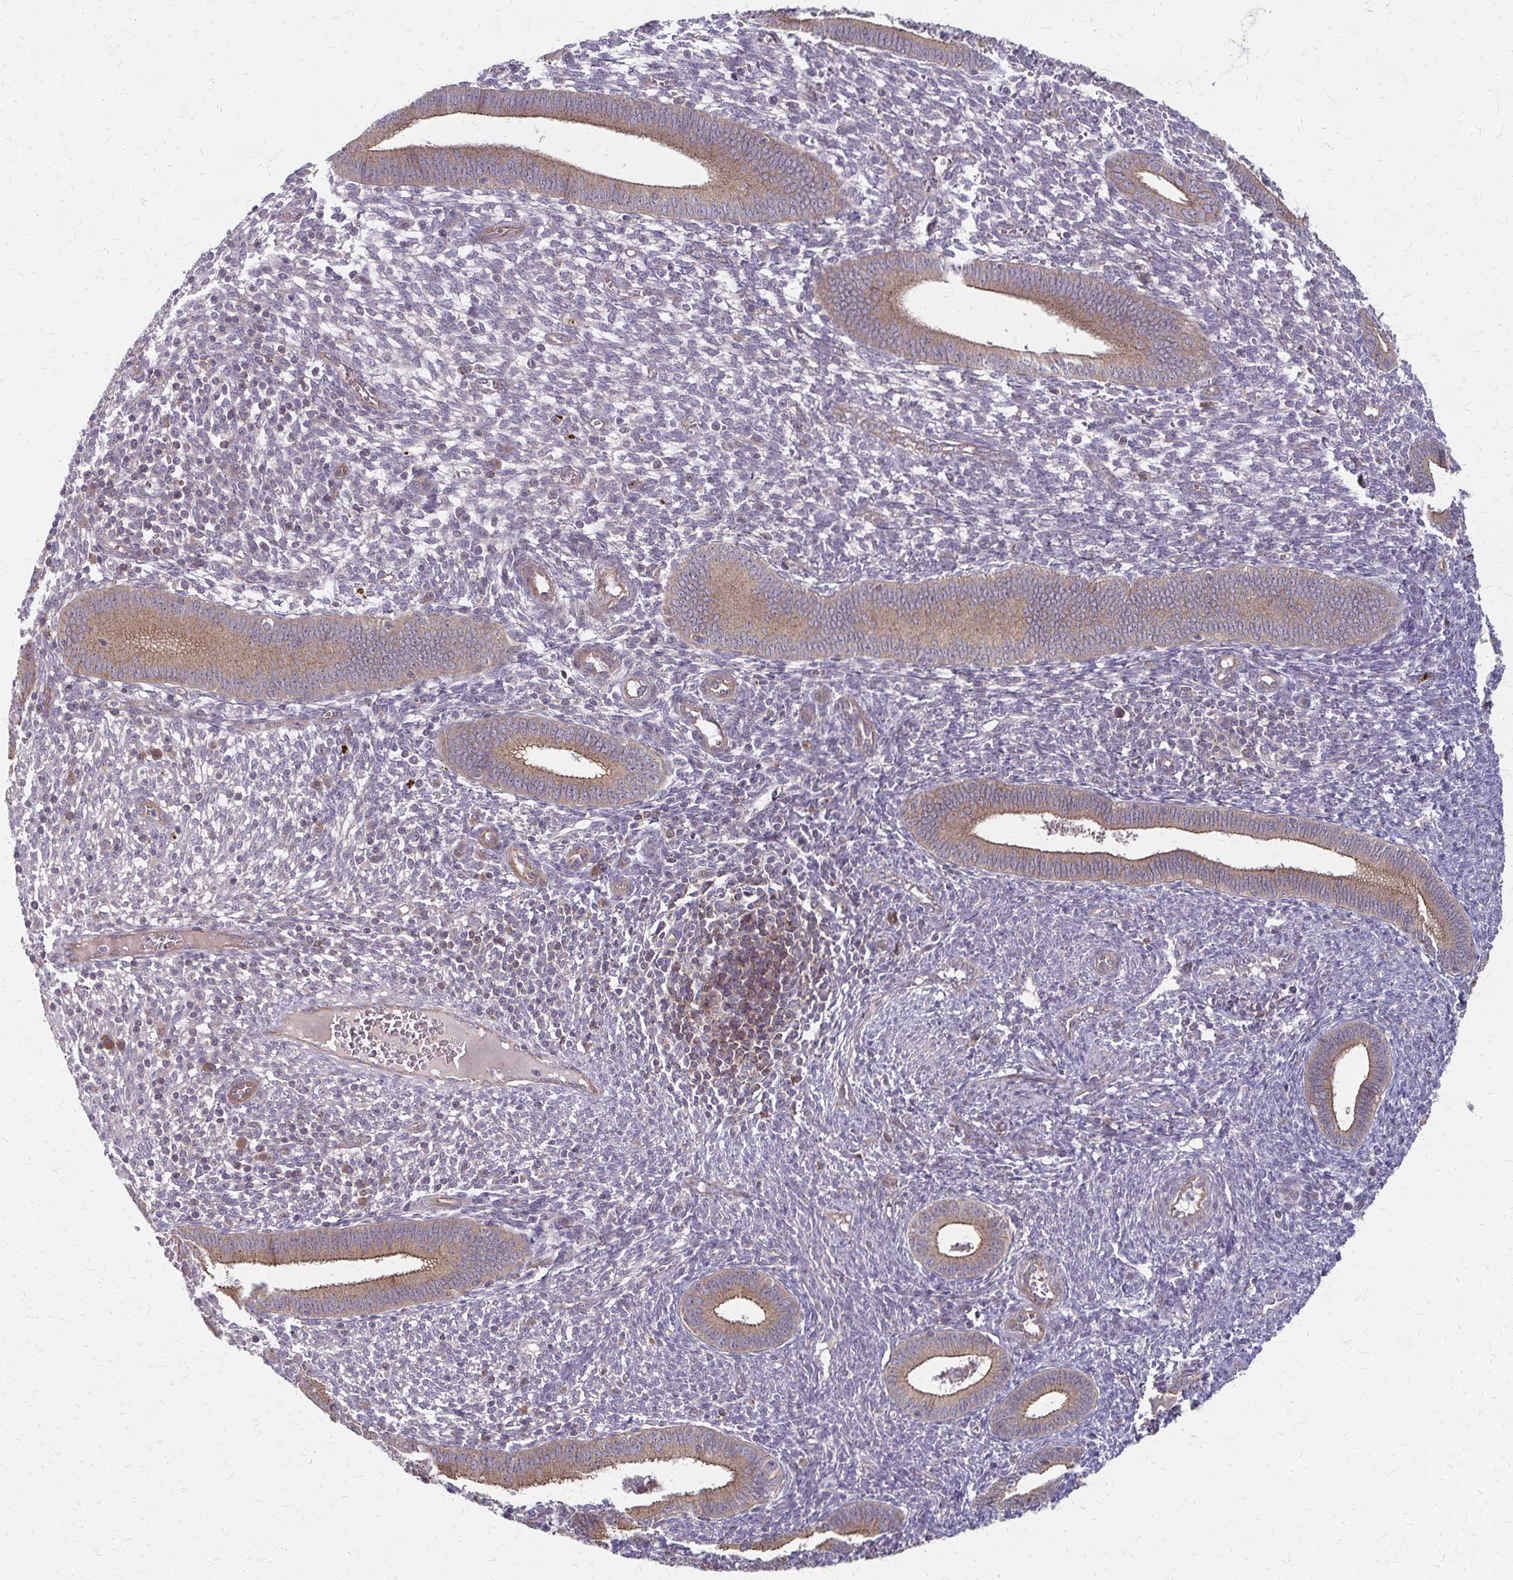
{"staining": {"intensity": "negative", "quantity": "none", "location": "none"}, "tissue": "endometrium", "cell_type": "Cells in endometrial stroma", "image_type": "normal", "snomed": [{"axis": "morphology", "description": "Normal tissue, NOS"}, {"axis": "topography", "description": "Endometrium"}], "caption": "Protein analysis of benign endometrium exhibits no significant staining in cells in endometrial stroma.", "gene": "ZNF383", "patient": {"sex": "female", "age": 41}}